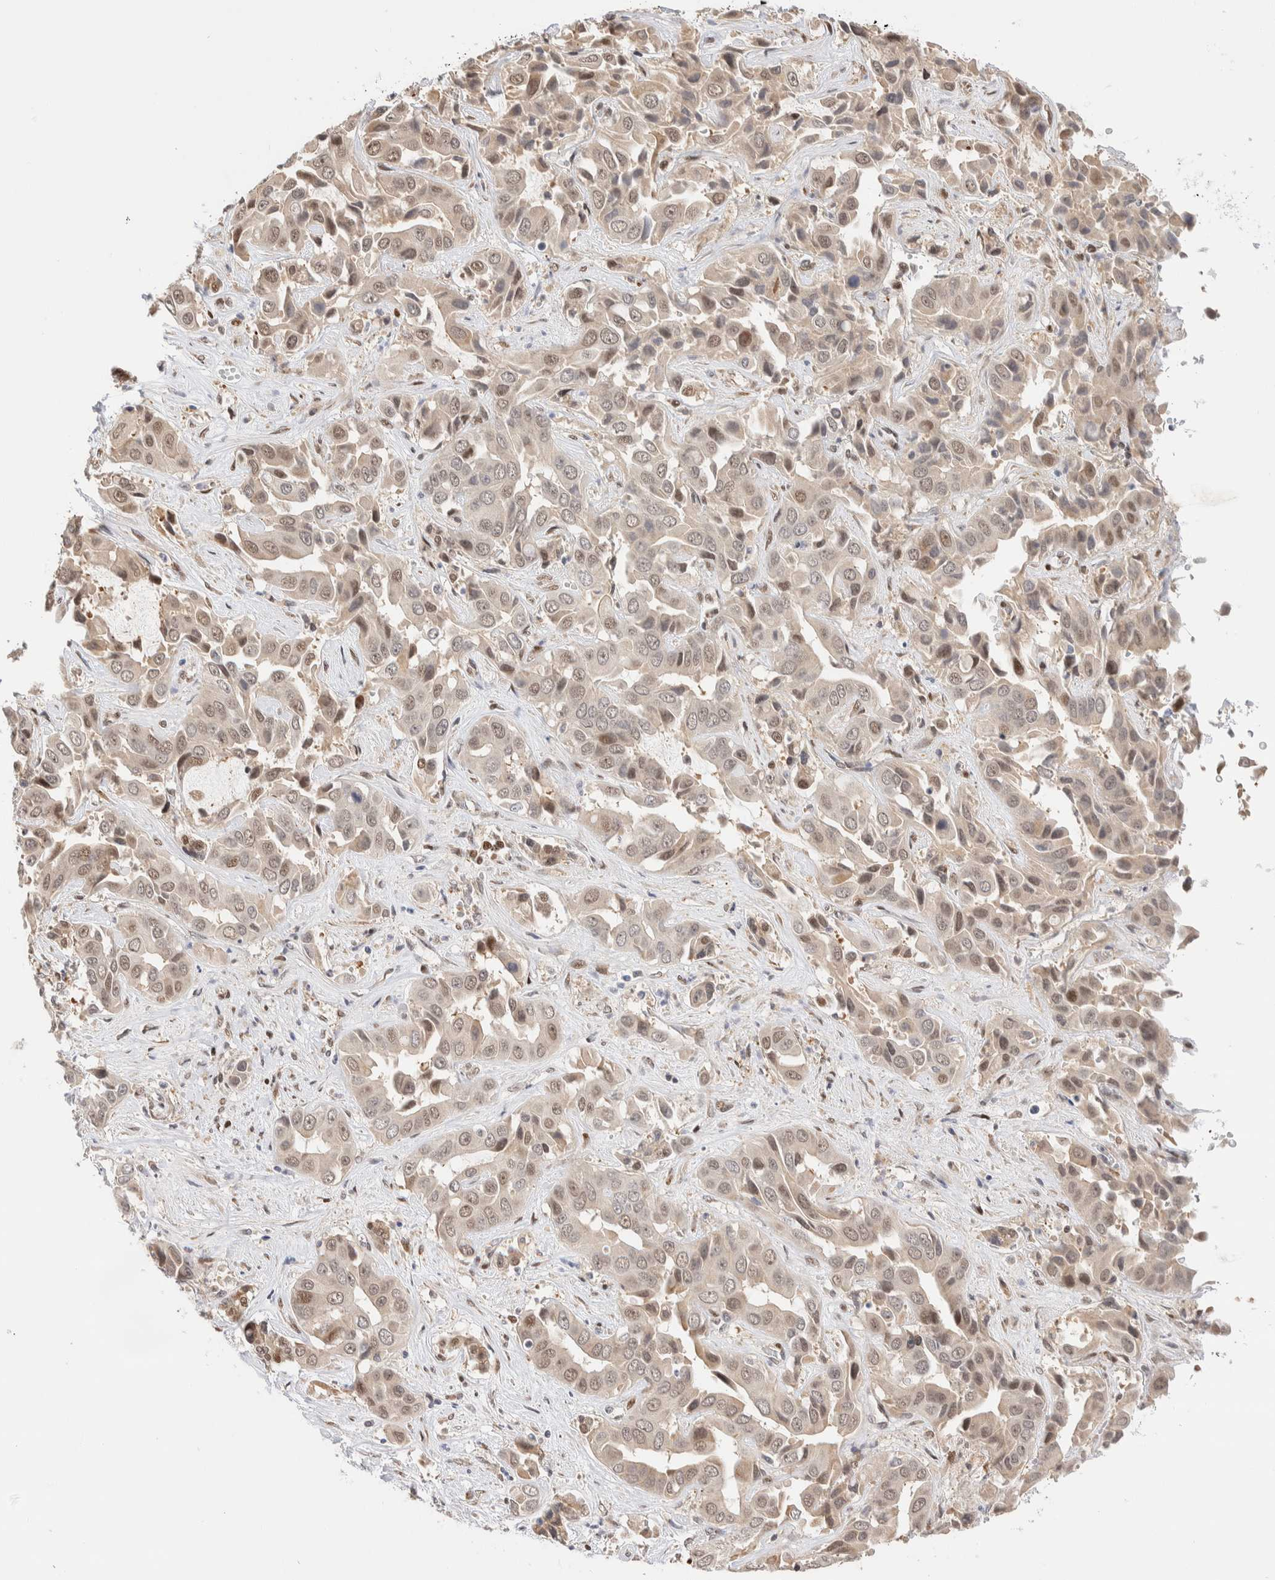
{"staining": {"intensity": "weak", "quantity": ">75%", "location": "cytoplasmic/membranous,nuclear"}, "tissue": "liver cancer", "cell_type": "Tumor cells", "image_type": "cancer", "snomed": [{"axis": "morphology", "description": "Cholangiocarcinoma"}, {"axis": "topography", "description": "Liver"}], "caption": "Cholangiocarcinoma (liver) stained for a protein exhibits weak cytoplasmic/membranous and nuclear positivity in tumor cells. The staining was performed using DAB, with brown indicating positive protein expression. Nuclei are stained blue with hematoxylin.", "gene": "NSMAF", "patient": {"sex": "female", "age": 52}}